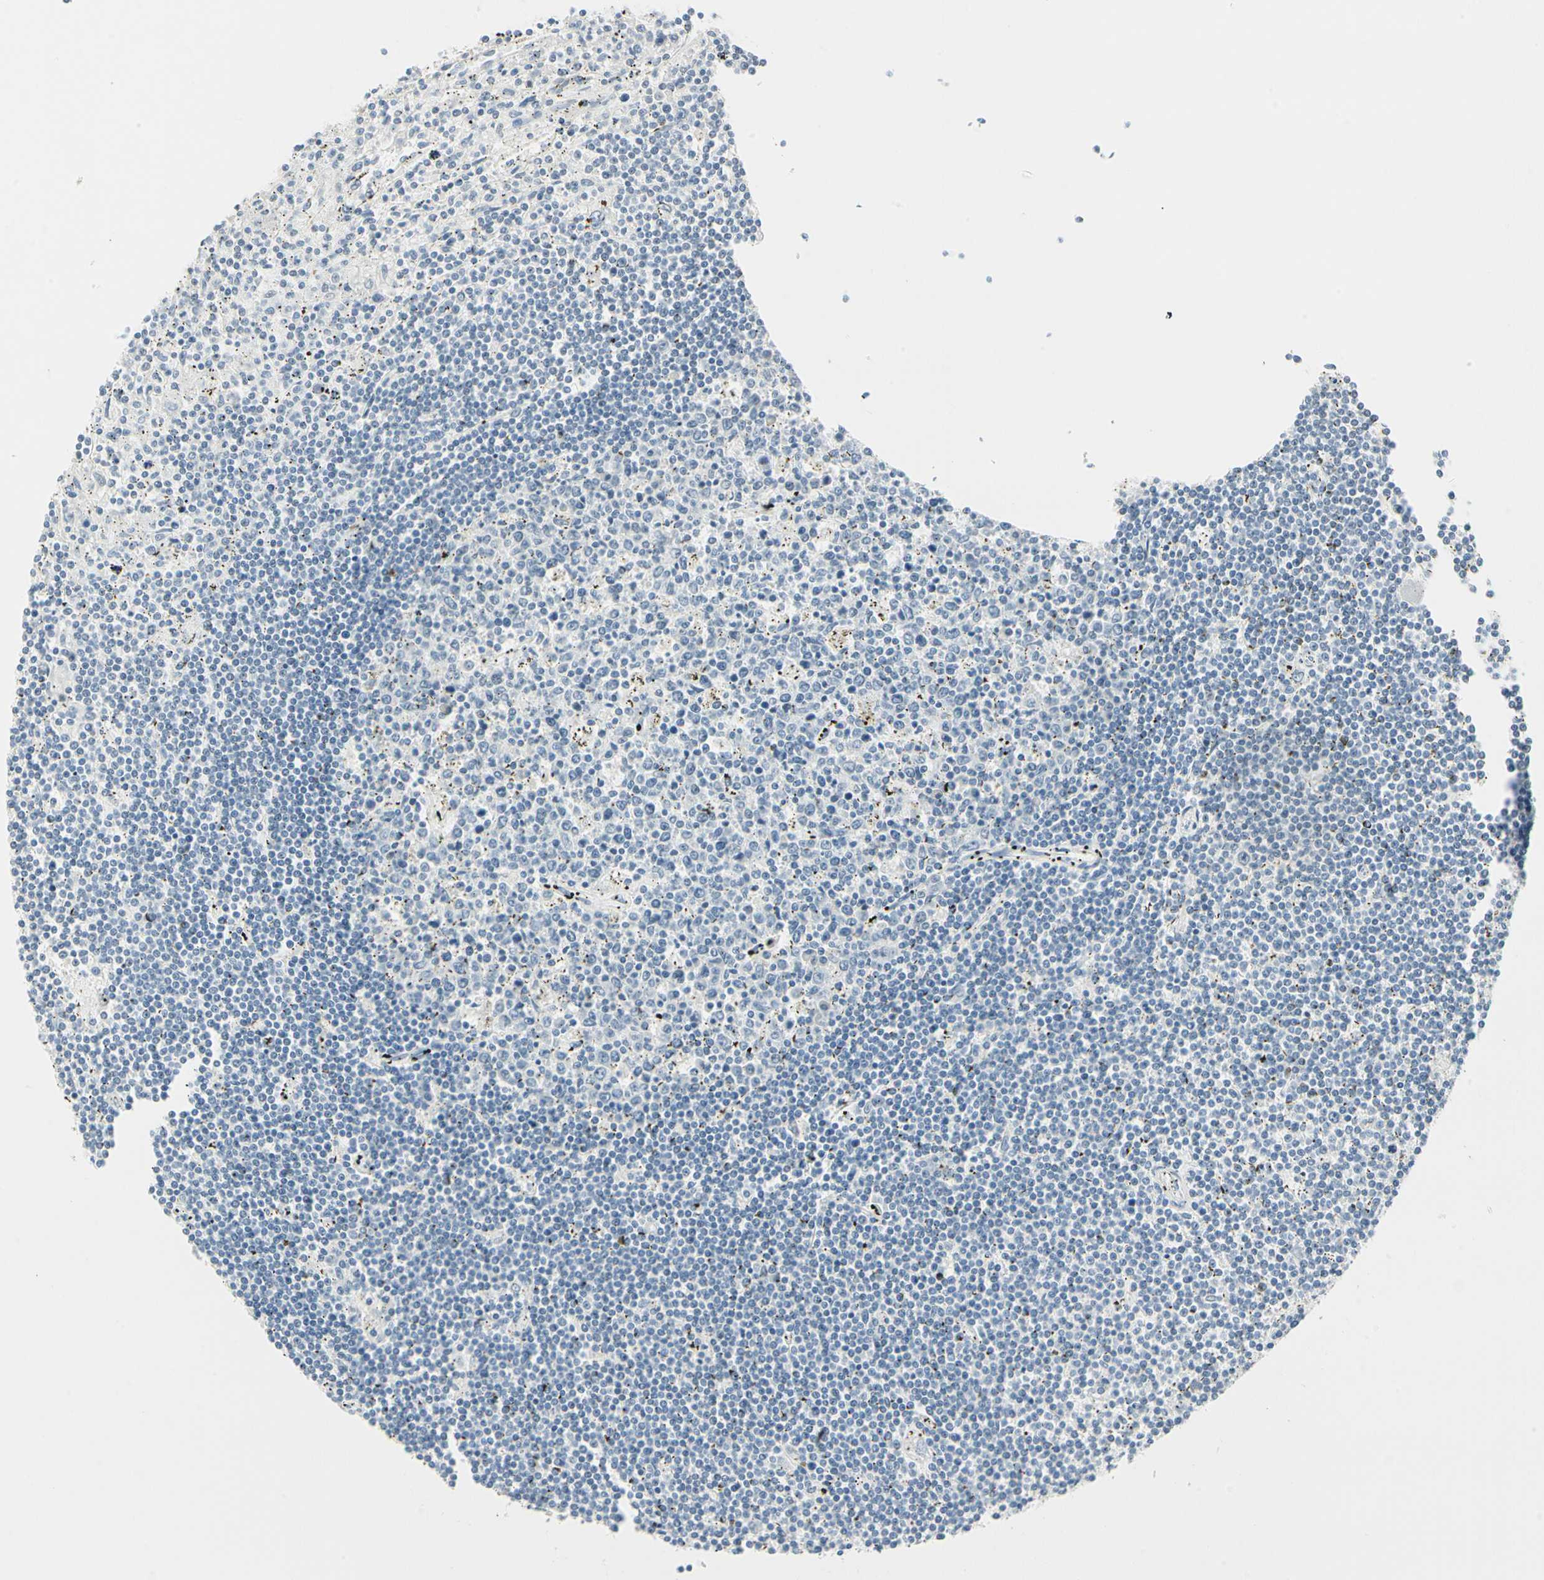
{"staining": {"intensity": "negative", "quantity": "none", "location": "none"}, "tissue": "lymphoma", "cell_type": "Tumor cells", "image_type": "cancer", "snomed": [{"axis": "morphology", "description": "Malignant lymphoma, non-Hodgkin's type, Low grade"}, {"axis": "topography", "description": "Spleen"}], "caption": "Immunohistochemical staining of lymphoma exhibits no significant positivity in tumor cells.", "gene": "MLLT10", "patient": {"sex": "male", "age": 76}}